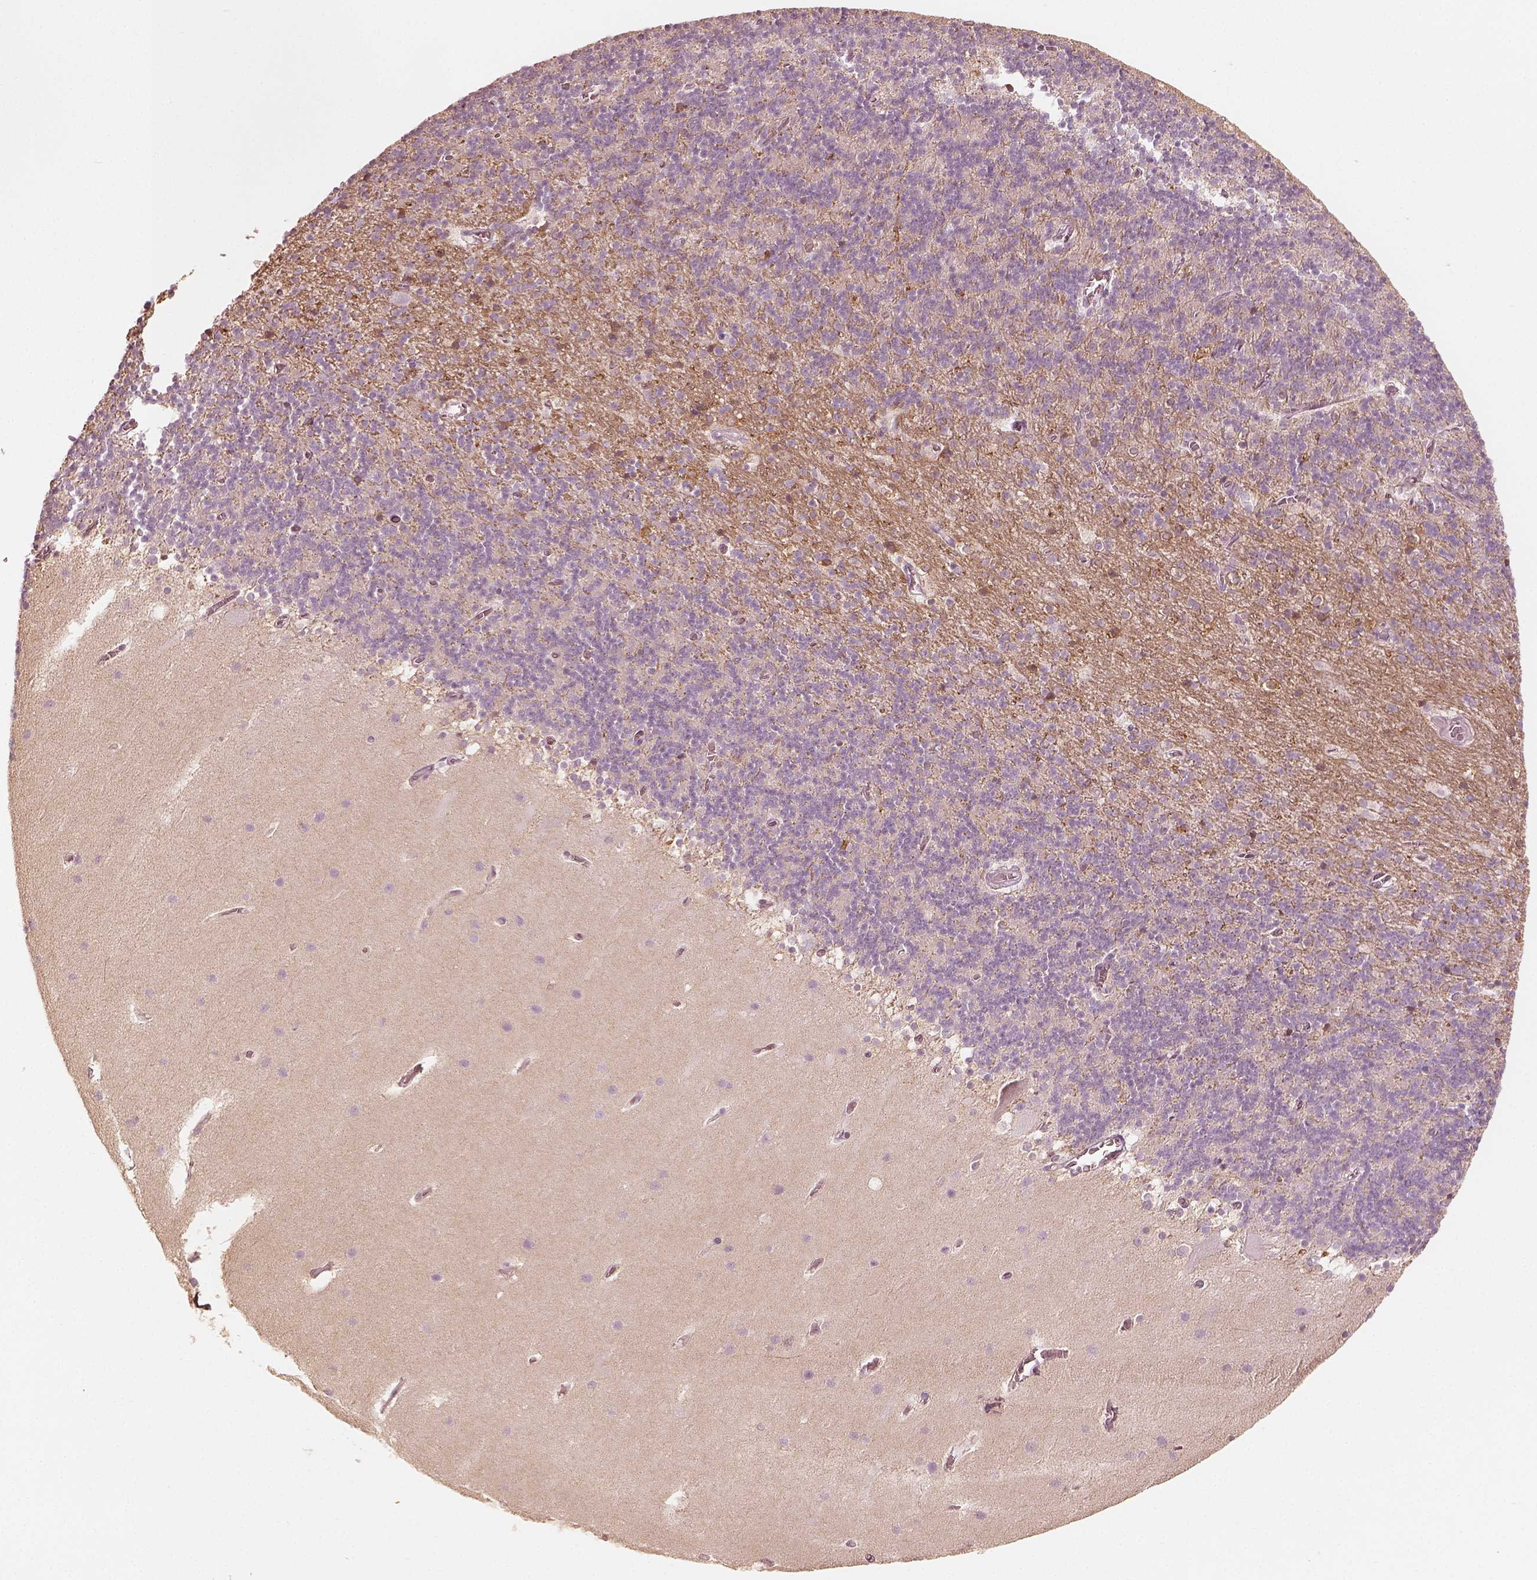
{"staining": {"intensity": "moderate", "quantity": "<25%", "location": "cytoplasmic/membranous"}, "tissue": "cerebellum", "cell_type": "Cells in granular layer", "image_type": "normal", "snomed": [{"axis": "morphology", "description": "Normal tissue, NOS"}, {"axis": "topography", "description": "Cerebellum"}], "caption": "Cells in granular layer show moderate cytoplasmic/membranous expression in about <25% of cells in unremarkable cerebellum. (IHC, brightfield microscopy, high magnification).", "gene": "FMNL2", "patient": {"sex": "male", "age": 70}}